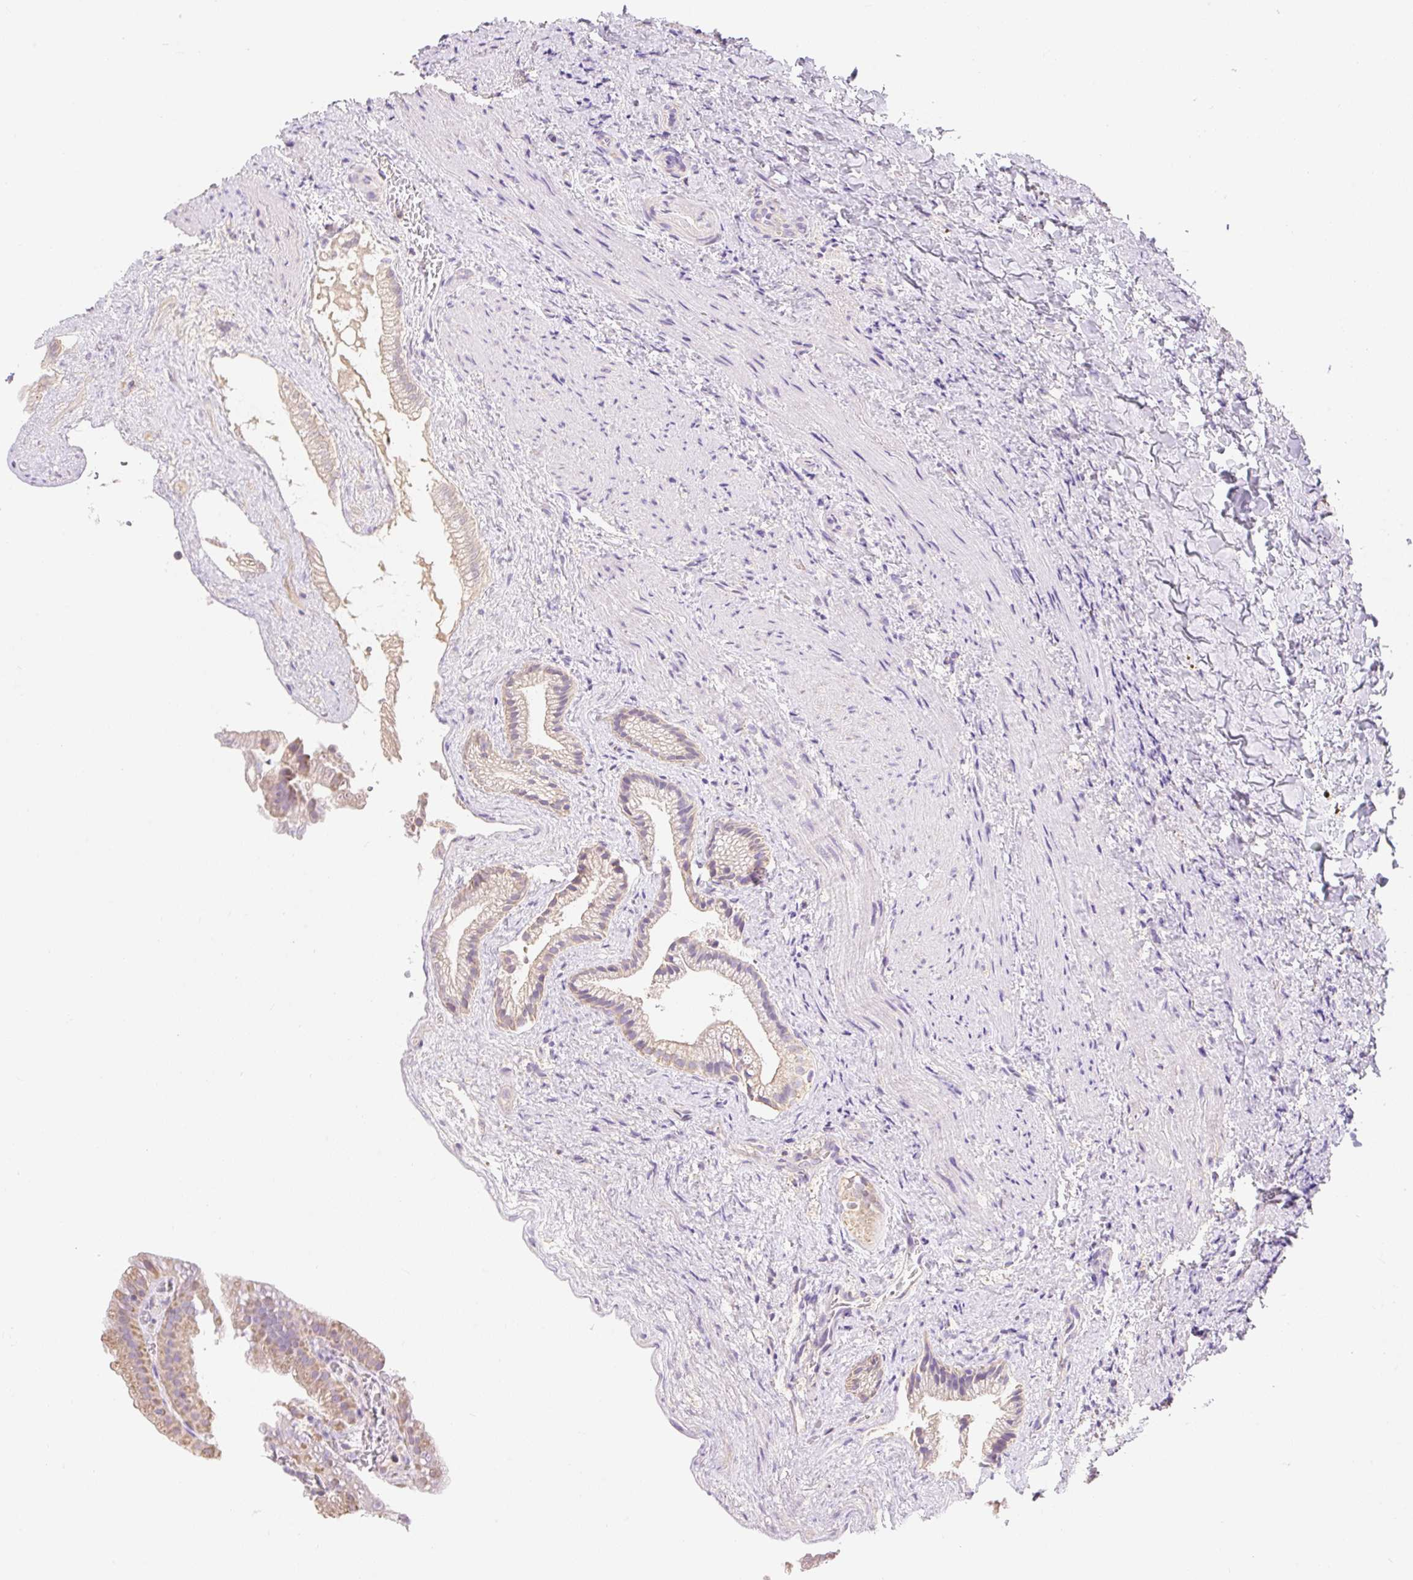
{"staining": {"intensity": "weak", "quantity": "25%-75%", "location": "cytoplasmic/membranous"}, "tissue": "gallbladder", "cell_type": "Glandular cells", "image_type": "normal", "snomed": [{"axis": "morphology", "description": "Normal tissue, NOS"}, {"axis": "morphology", "description": "Inflammation, NOS"}, {"axis": "topography", "description": "Gallbladder"}], "caption": "This photomicrograph displays unremarkable gallbladder stained with IHC to label a protein in brown. The cytoplasmic/membranous of glandular cells show weak positivity for the protein. Nuclei are counter-stained blue.", "gene": "DHX35", "patient": {"sex": "male", "age": 51}}